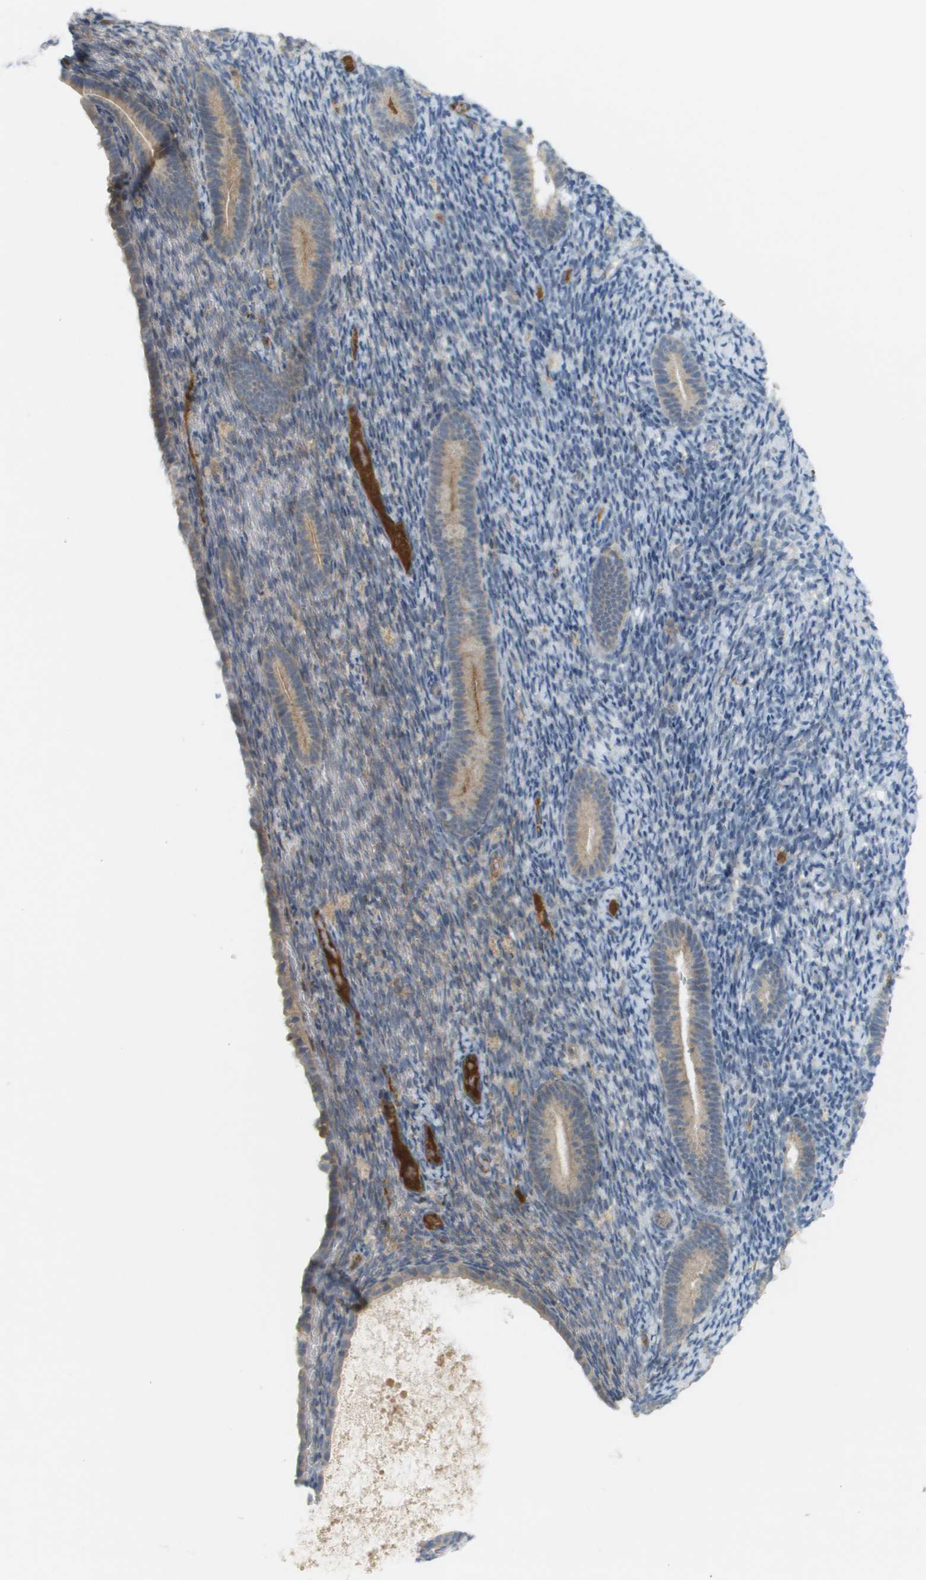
{"staining": {"intensity": "negative", "quantity": "none", "location": "none"}, "tissue": "endometrium", "cell_type": "Cells in endometrial stroma", "image_type": "normal", "snomed": [{"axis": "morphology", "description": "Normal tissue, NOS"}, {"axis": "topography", "description": "Endometrium"}], "caption": "Immunohistochemistry of unremarkable human endometrium displays no expression in cells in endometrial stroma.", "gene": "PROC", "patient": {"sex": "female", "age": 51}}